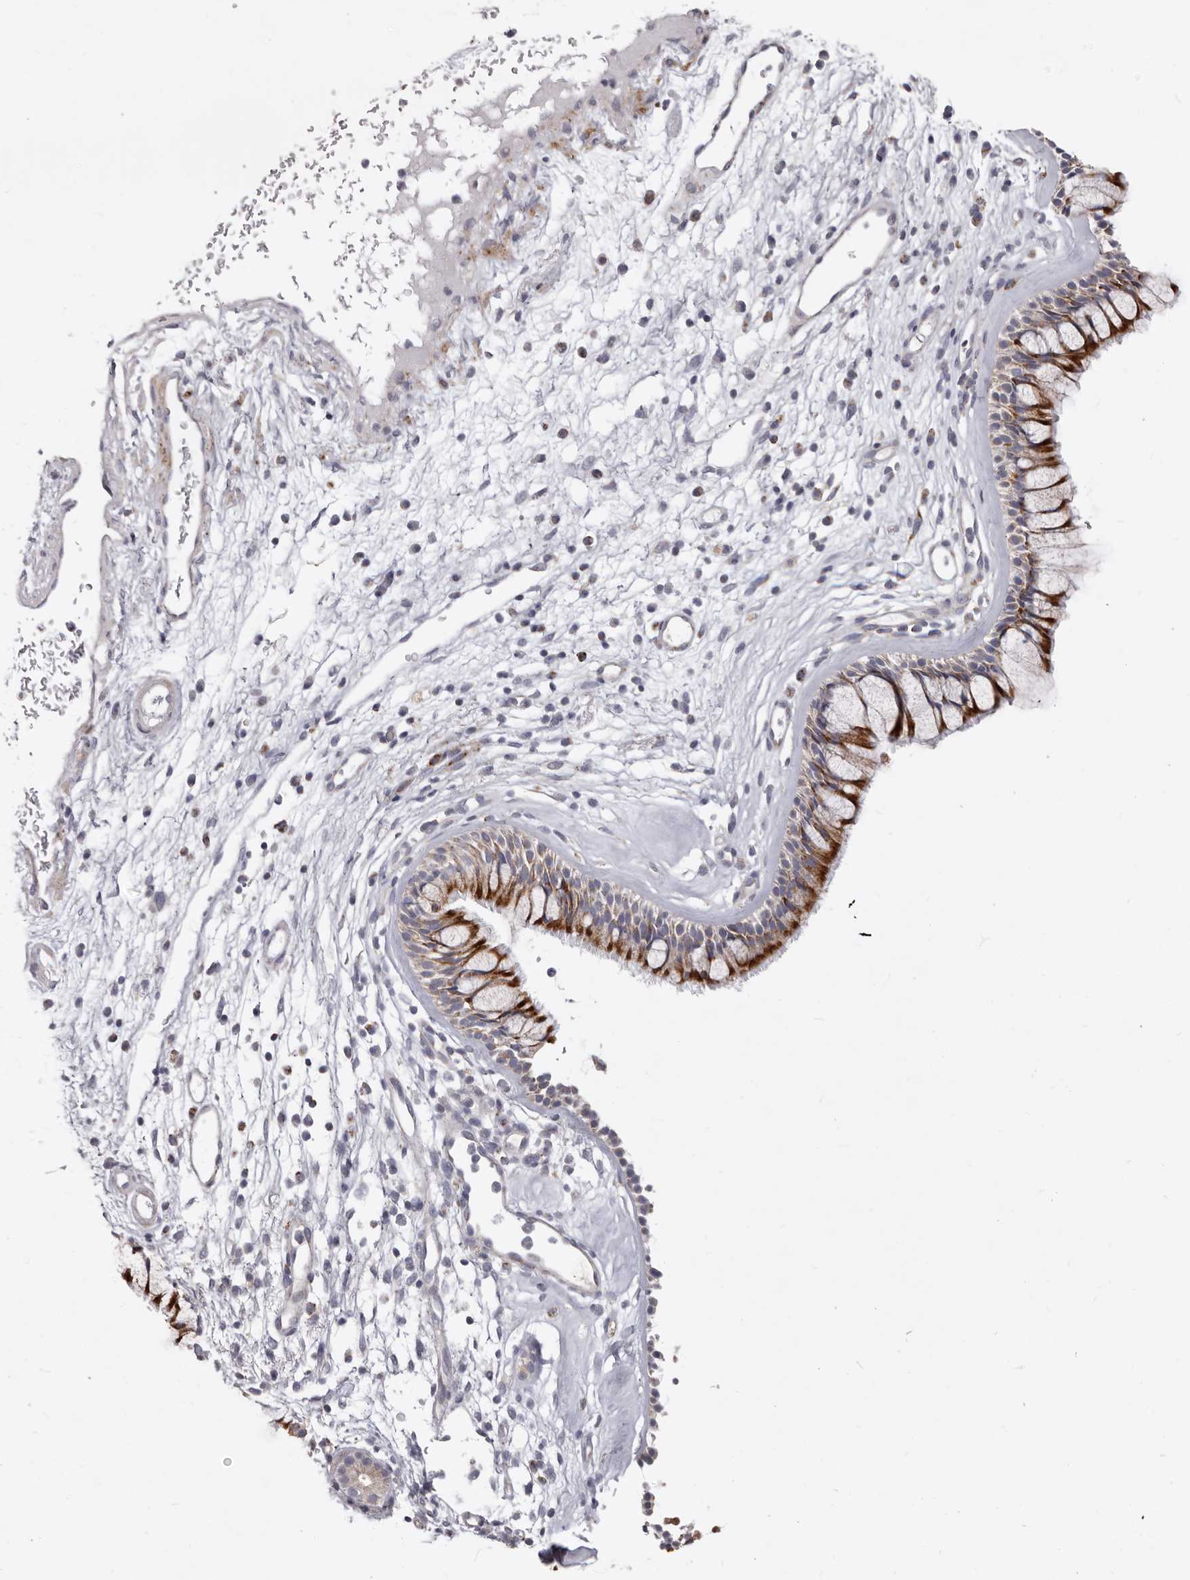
{"staining": {"intensity": "moderate", "quantity": "25%-75%", "location": "cytoplasmic/membranous"}, "tissue": "nasopharynx", "cell_type": "Respiratory epithelial cells", "image_type": "normal", "snomed": [{"axis": "morphology", "description": "Normal tissue, NOS"}, {"axis": "morphology", "description": "Inflammation, NOS"}, {"axis": "morphology", "description": "Malignant melanoma, Metastatic site"}, {"axis": "topography", "description": "Nasopharynx"}], "caption": "DAB (3,3'-diaminobenzidine) immunohistochemical staining of normal nasopharynx shows moderate cytoplasmic/membranous protein positivity in approximately 25%-75% of respiratory epithelial cells.", "gene": "PRMT2", "patient": {"sex": "male", "age": 70}}